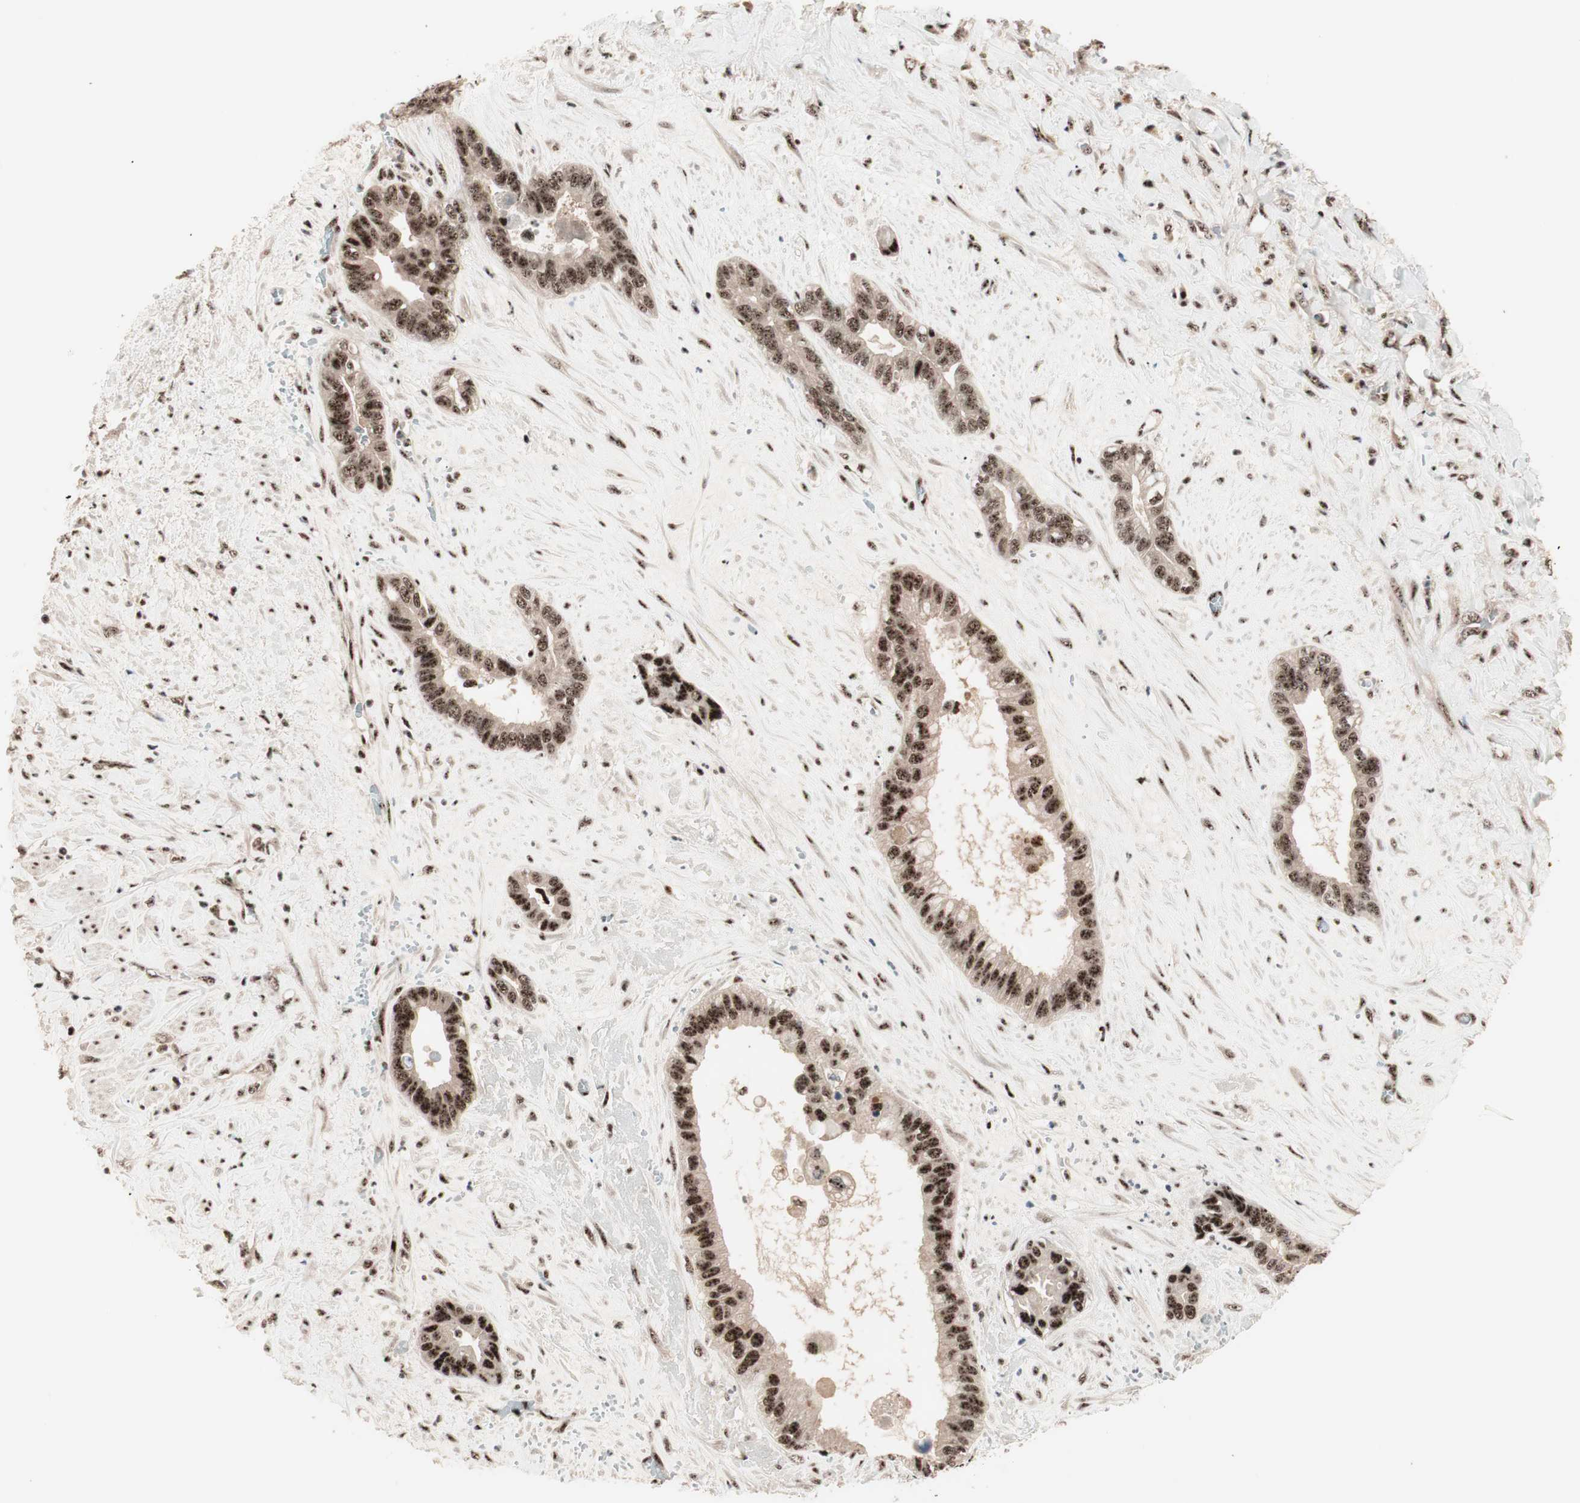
{"staining": {"intensity": "strong", "quantity": ">75%", "location": "nuclear"}, "tissue": "liver cancer", "cell_type": "Tumor cells", "image_type": "cancer", "snomed": [{"axis": "morphology", "description": "Cholangiocarcinoma"}, {"axis": "topography", "description": "Liver"}], "caption": "This image shows IHC staining of human liver cancer (cholangiocarcinoma), with high strong nuclear expression in about >75% of tumor cells.", "gene": "NR5A2", "patient": {"sex": "female", "age": 65}}